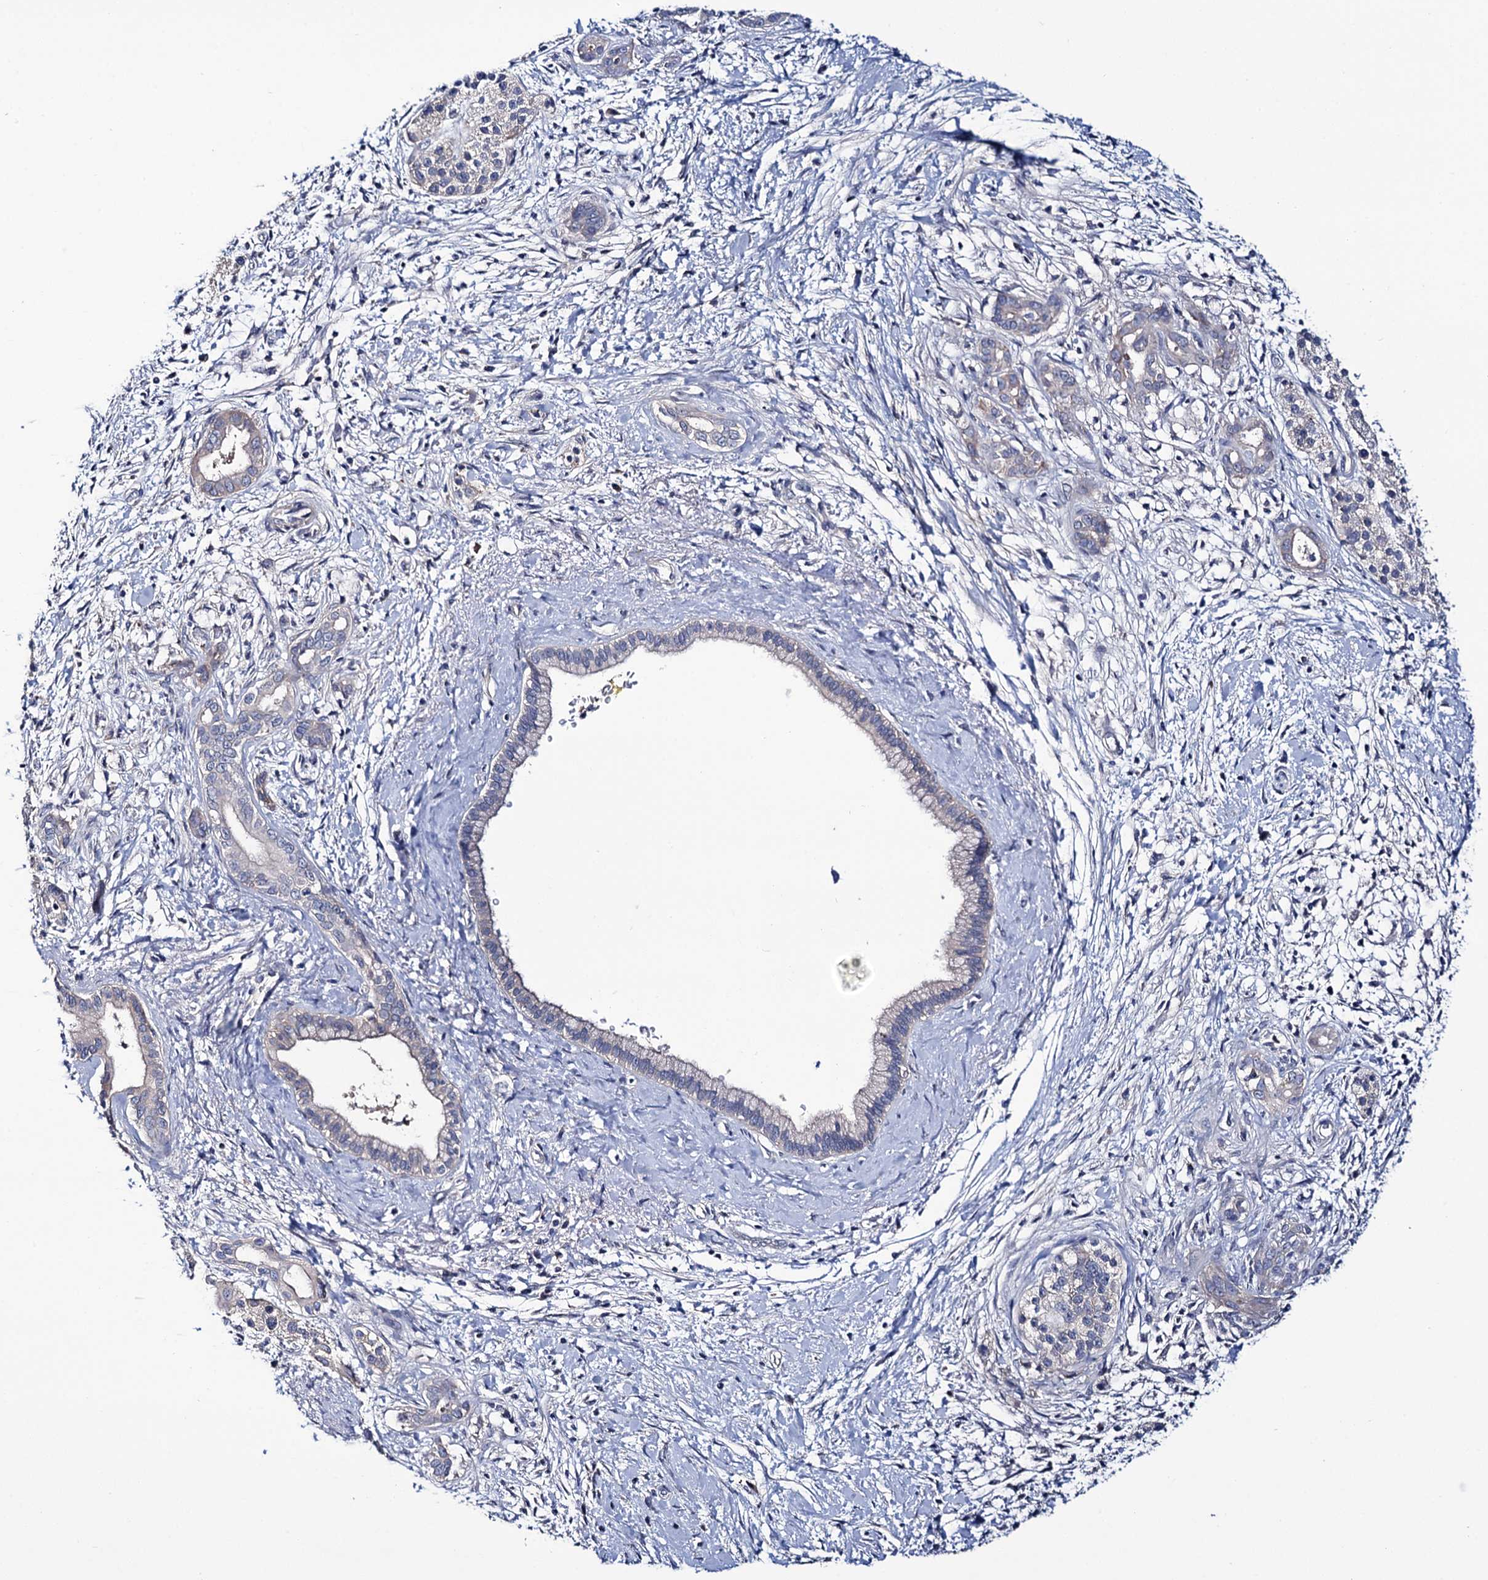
{"staining": {"intensity": "negative", "quantity": "none", "location": "none"}, "tissue": "pancreatic cancer", "cell_type": "Tumor cells", "image_type": "cancer", "snomed": [{"axis": "morphology", "description": "Adenocarcinoma, NOS"}, {"axis": "topography", "description": "Pancreas"}], "caption": "The histopathology image shows no staining of tumor cells in adenocarcinoma (pancreatic).", "gene": "PPP1R32", "patient": {"sex": "male", "age": 58}}